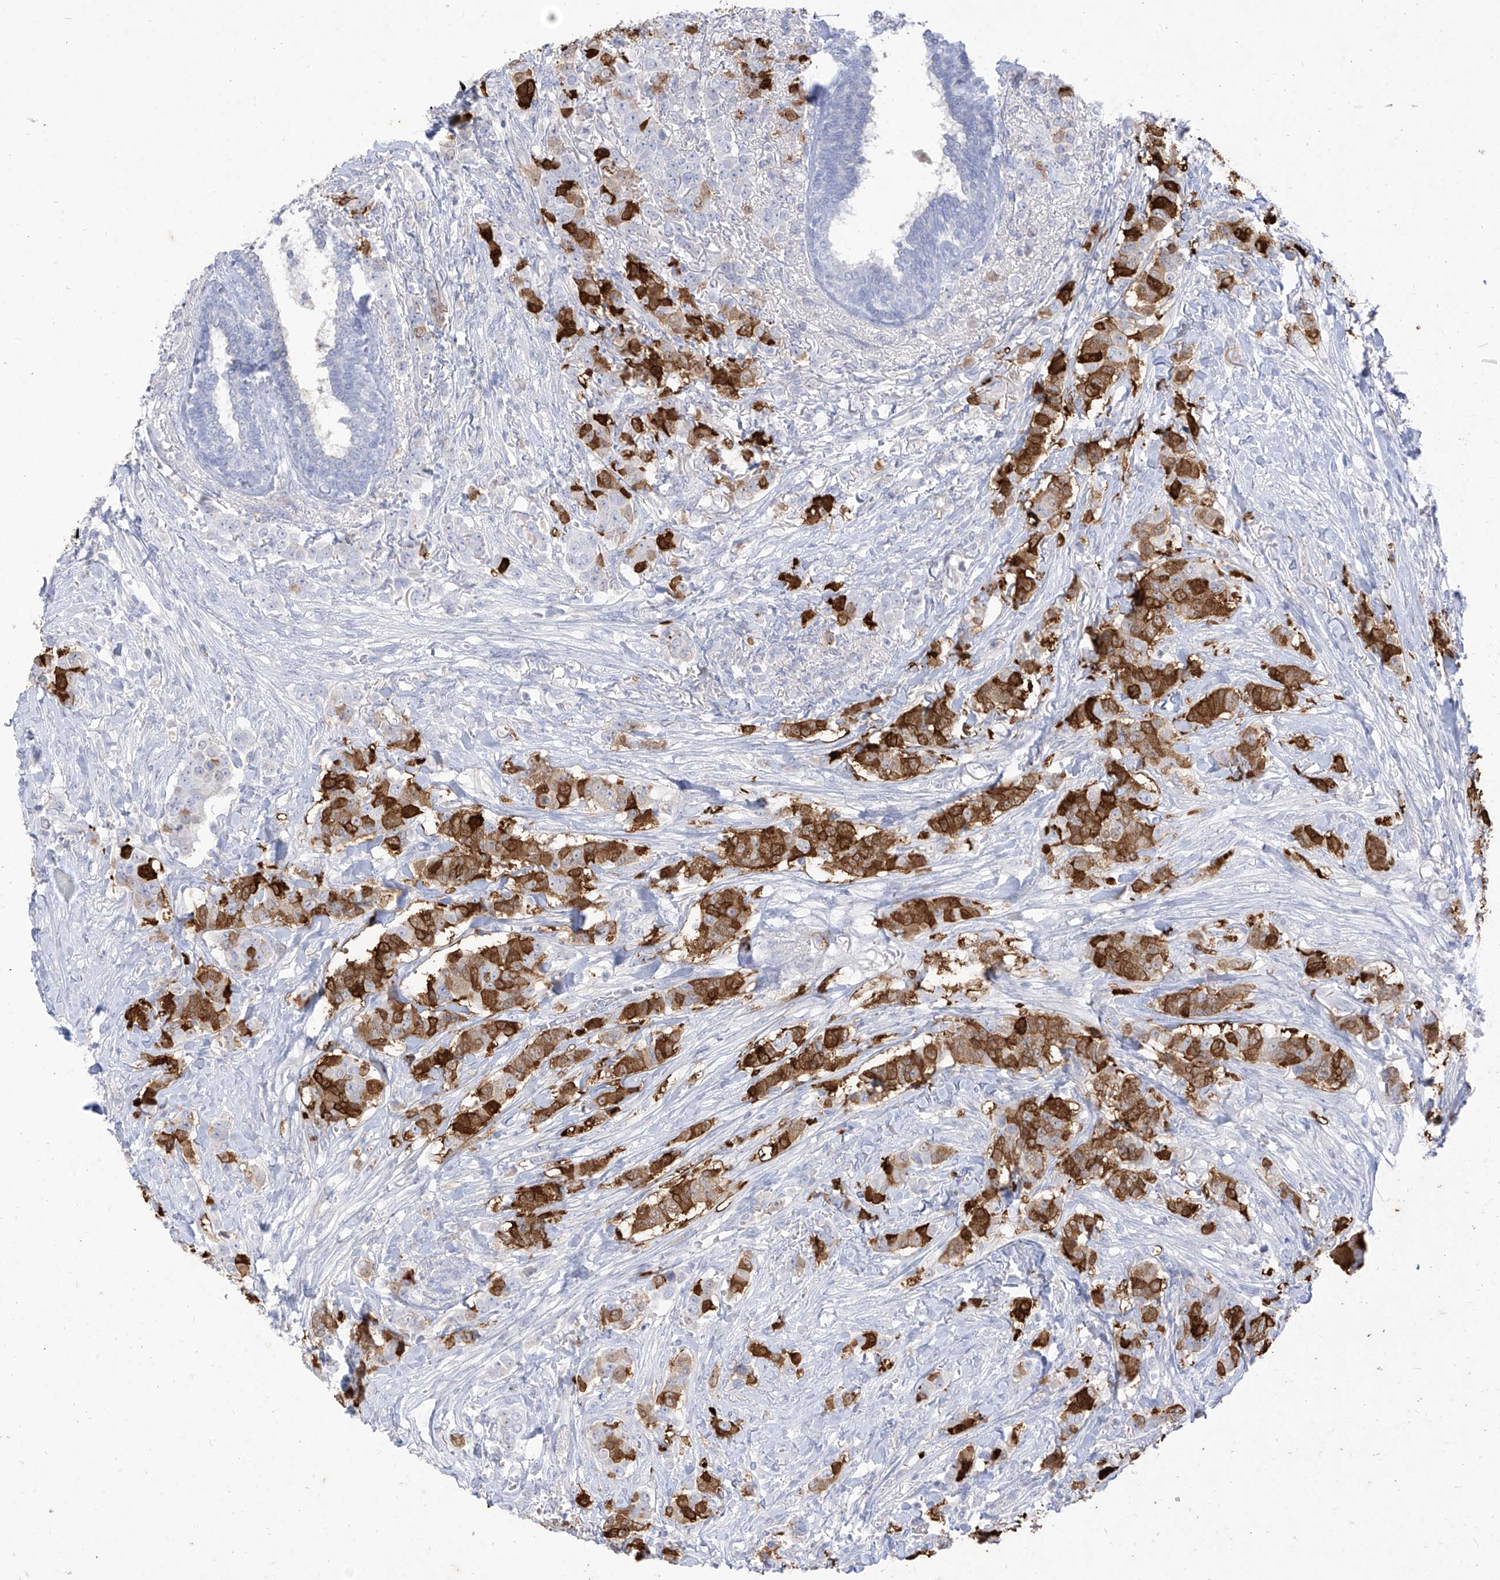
{"staining": {"intensity": "strong", "quantity": "25%-75%", "location": "cytoplasmic/membranous"}, "tissue": "breast cancer", "cell_type": "Tumor cells", "image_type": "cancer", "snomed": [{"axis": "morphology", "description": "Duct carcinoma"}, {"axis": "topography", "description": "Breast"}], "caption": "Infiltrating ductal carcinoma (breast) was stained to show a protein in brown. There is high levels of strong cytoplasmic/membranous expression in about 25%-75% of tumor cells.", "gene": "TGM4", "patient": {"sex": "female", "age": 40}}